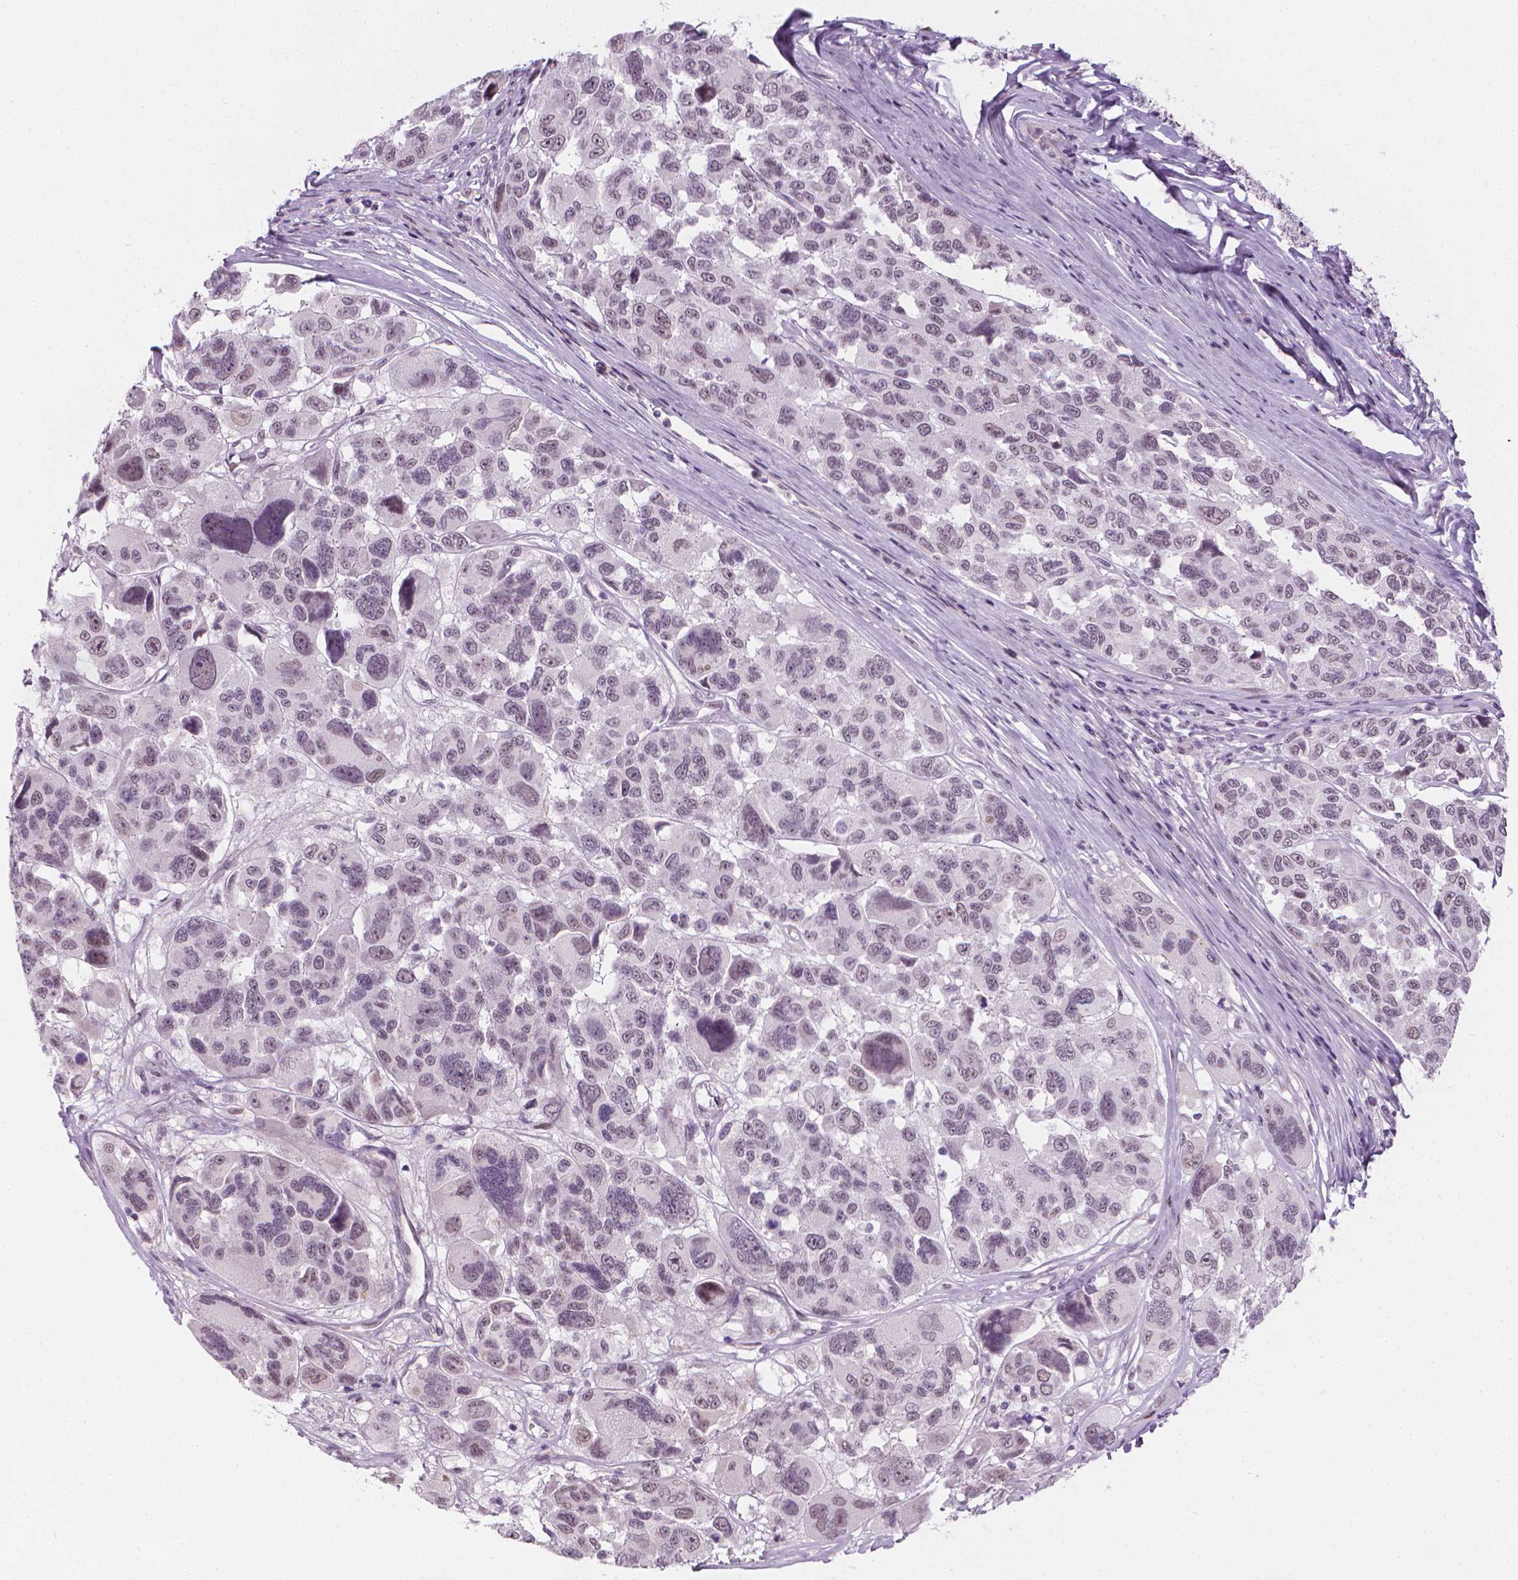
{"staining": {"intensity": "weak", "quantity": "<25%", "location": "nuclear"}, "tissue": "melanoma", "cell_type": "Tumor cells", "image_type": "cancer", "snomed": [{"axis": "morphology", "description": "Malignant melanoma, NOS"}, {"axis": "topography", "description": "Skin"}], "caption": "Histopathology image shows no significant protein positivity in tumor cells of malignant melanoma.", "gene": "CDKN1C", "patient": {"sex": "female", "age": 66}}